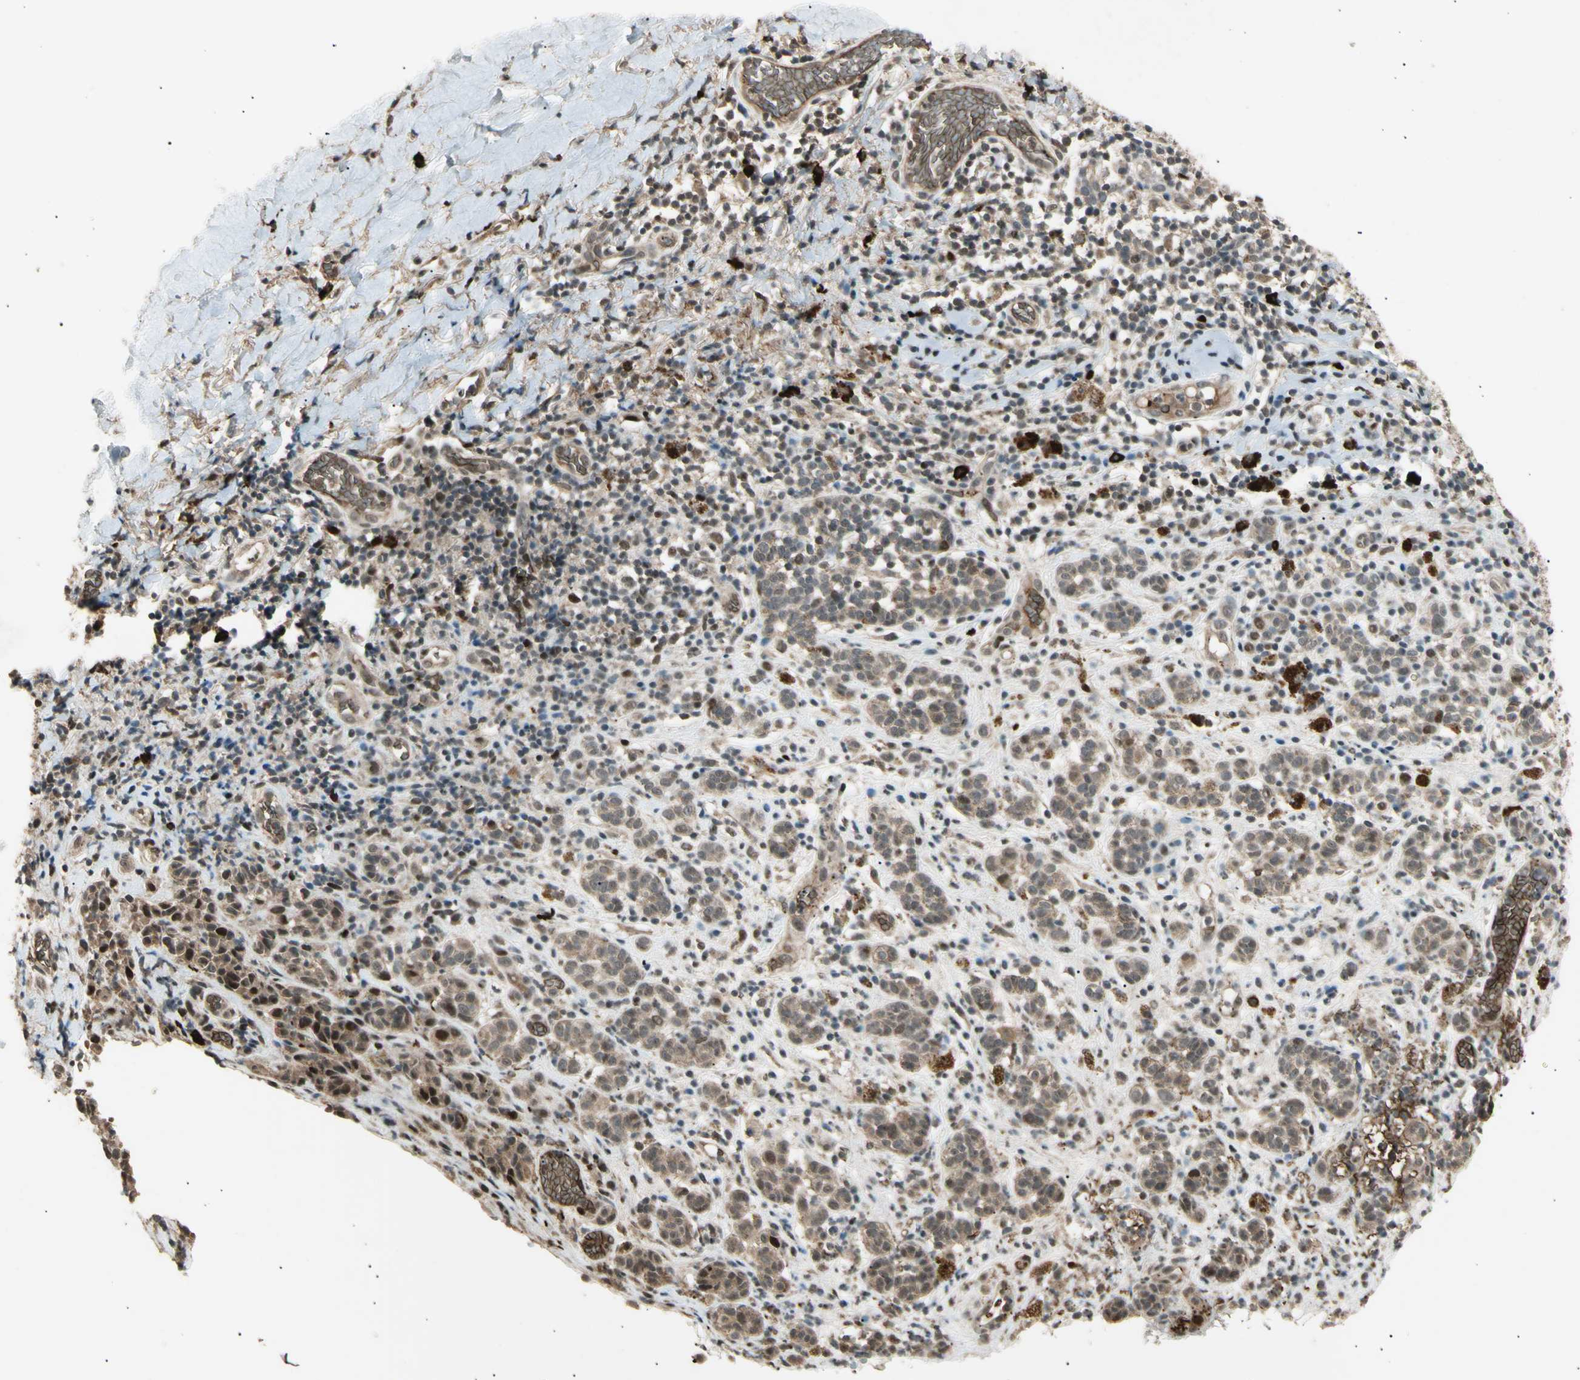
{"staining": {"intensity": "weak", "quantity": ">75%", "location": "cytoplasmic/membranous"}, "tissue": "melanoma", "cell_type": "Tumor cells", "image_type": "cancer", "snomed": [{"axis": "morphology", "description": "Malignant melanoma, NOS"}, {"axis": "topography", "description": "Skin"}], "caption": "This micrograph demonstrates IHC staining of melanoma, with low weak cytoplasmic/membranous staining in approximately >75% of tumor cells.", "gene": "NUAK2", "patient": {"sex": "male", "age": 64}}